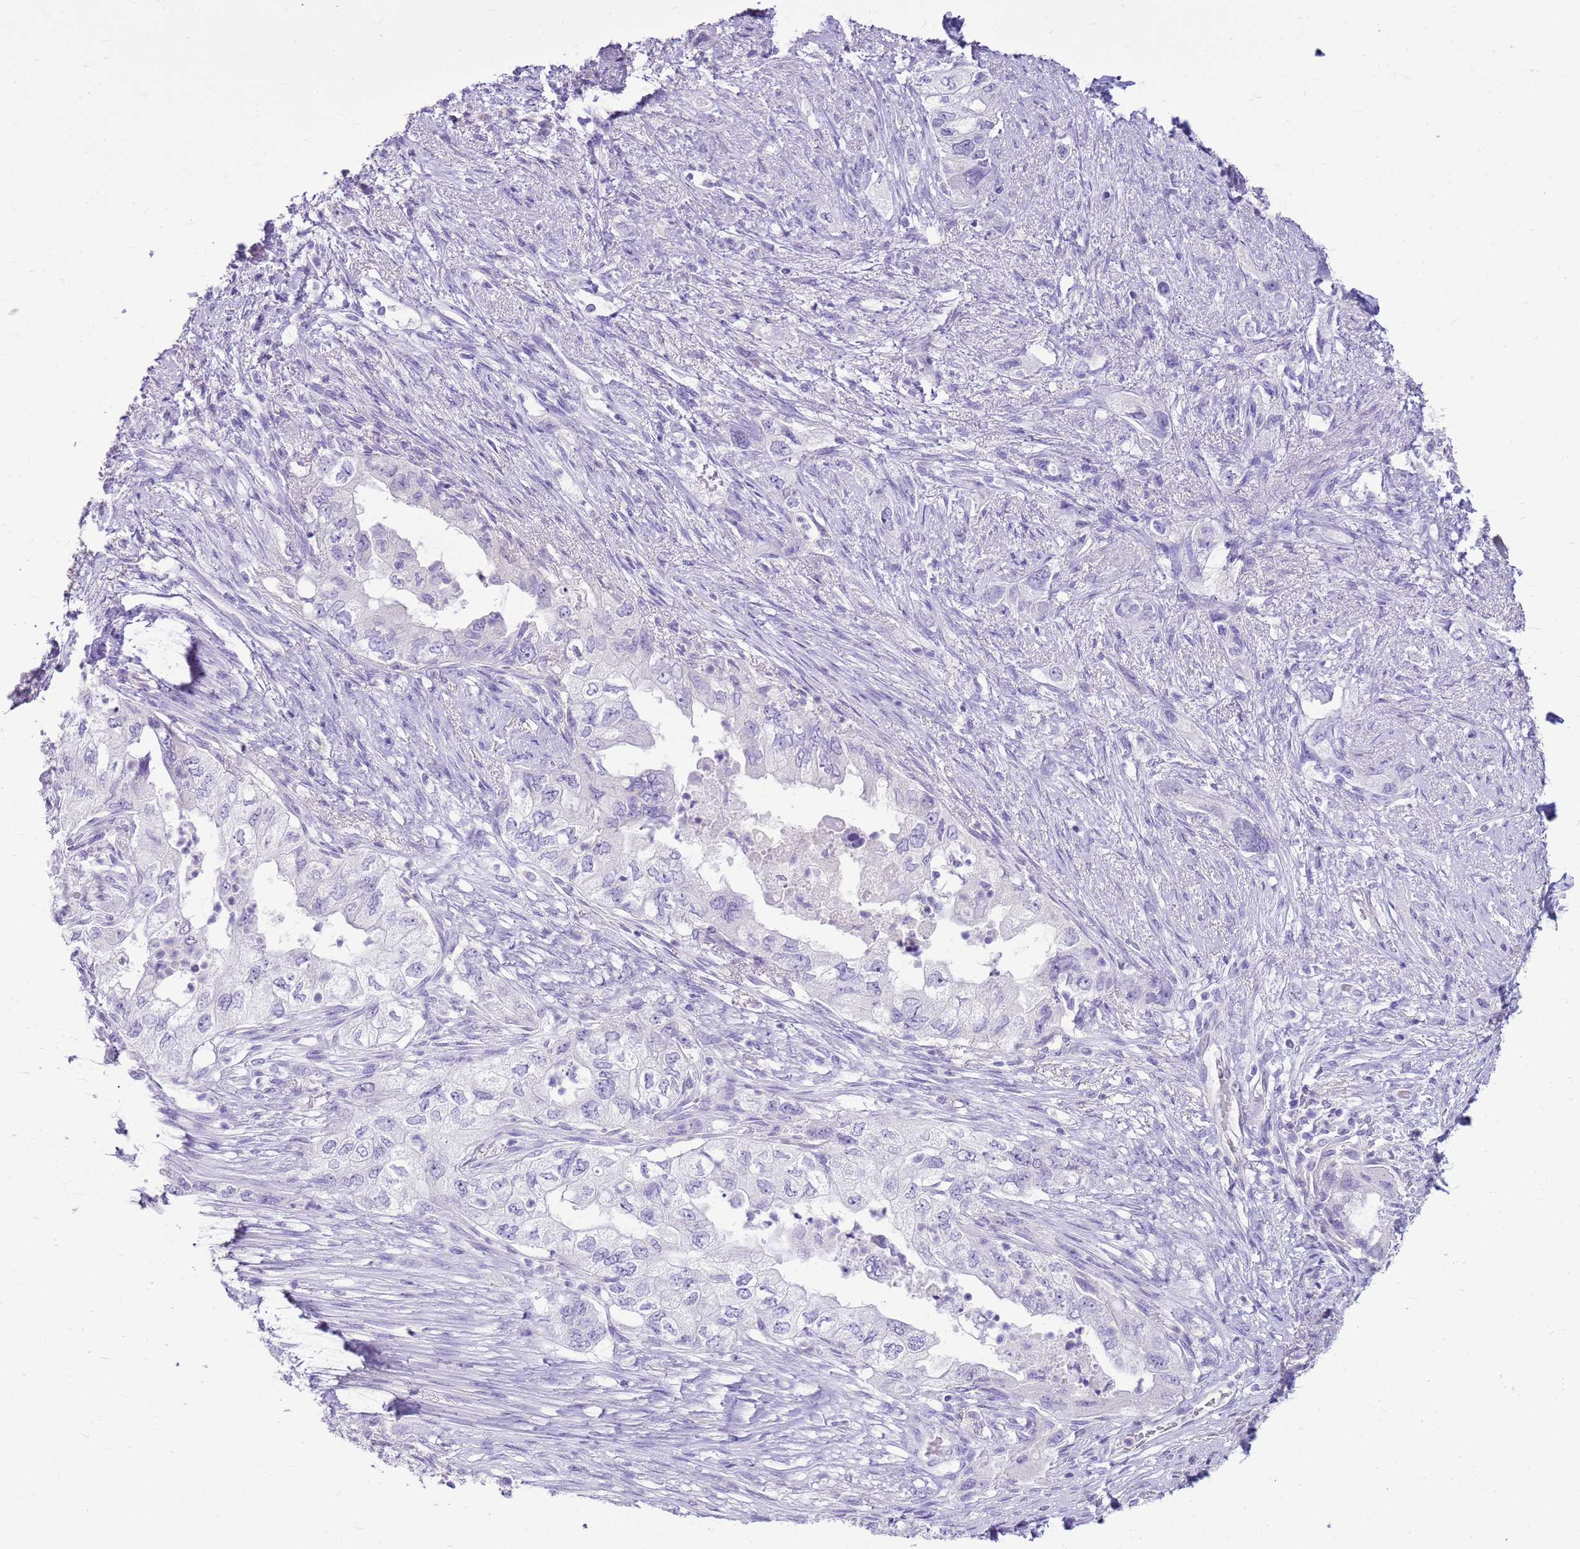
{"staining": {"intensity": "negative", "quantity": "none", "location": "none"}, "tissue": "pancreatic cancer", "cell_type": "Tumor cells", "image_type": "cancer", "snomed": [{"axis": "morphology", "description": "Adenocarcinoma, NOS"}, {"axis": "topography", "description": "Pancreas"}], "caption": "The micrograph exhibits no staining of tumor cells in pancreatic adenocarcinoma.", "gene": "SULT1E1", "patient": {"sex": "female", "age": 73}}